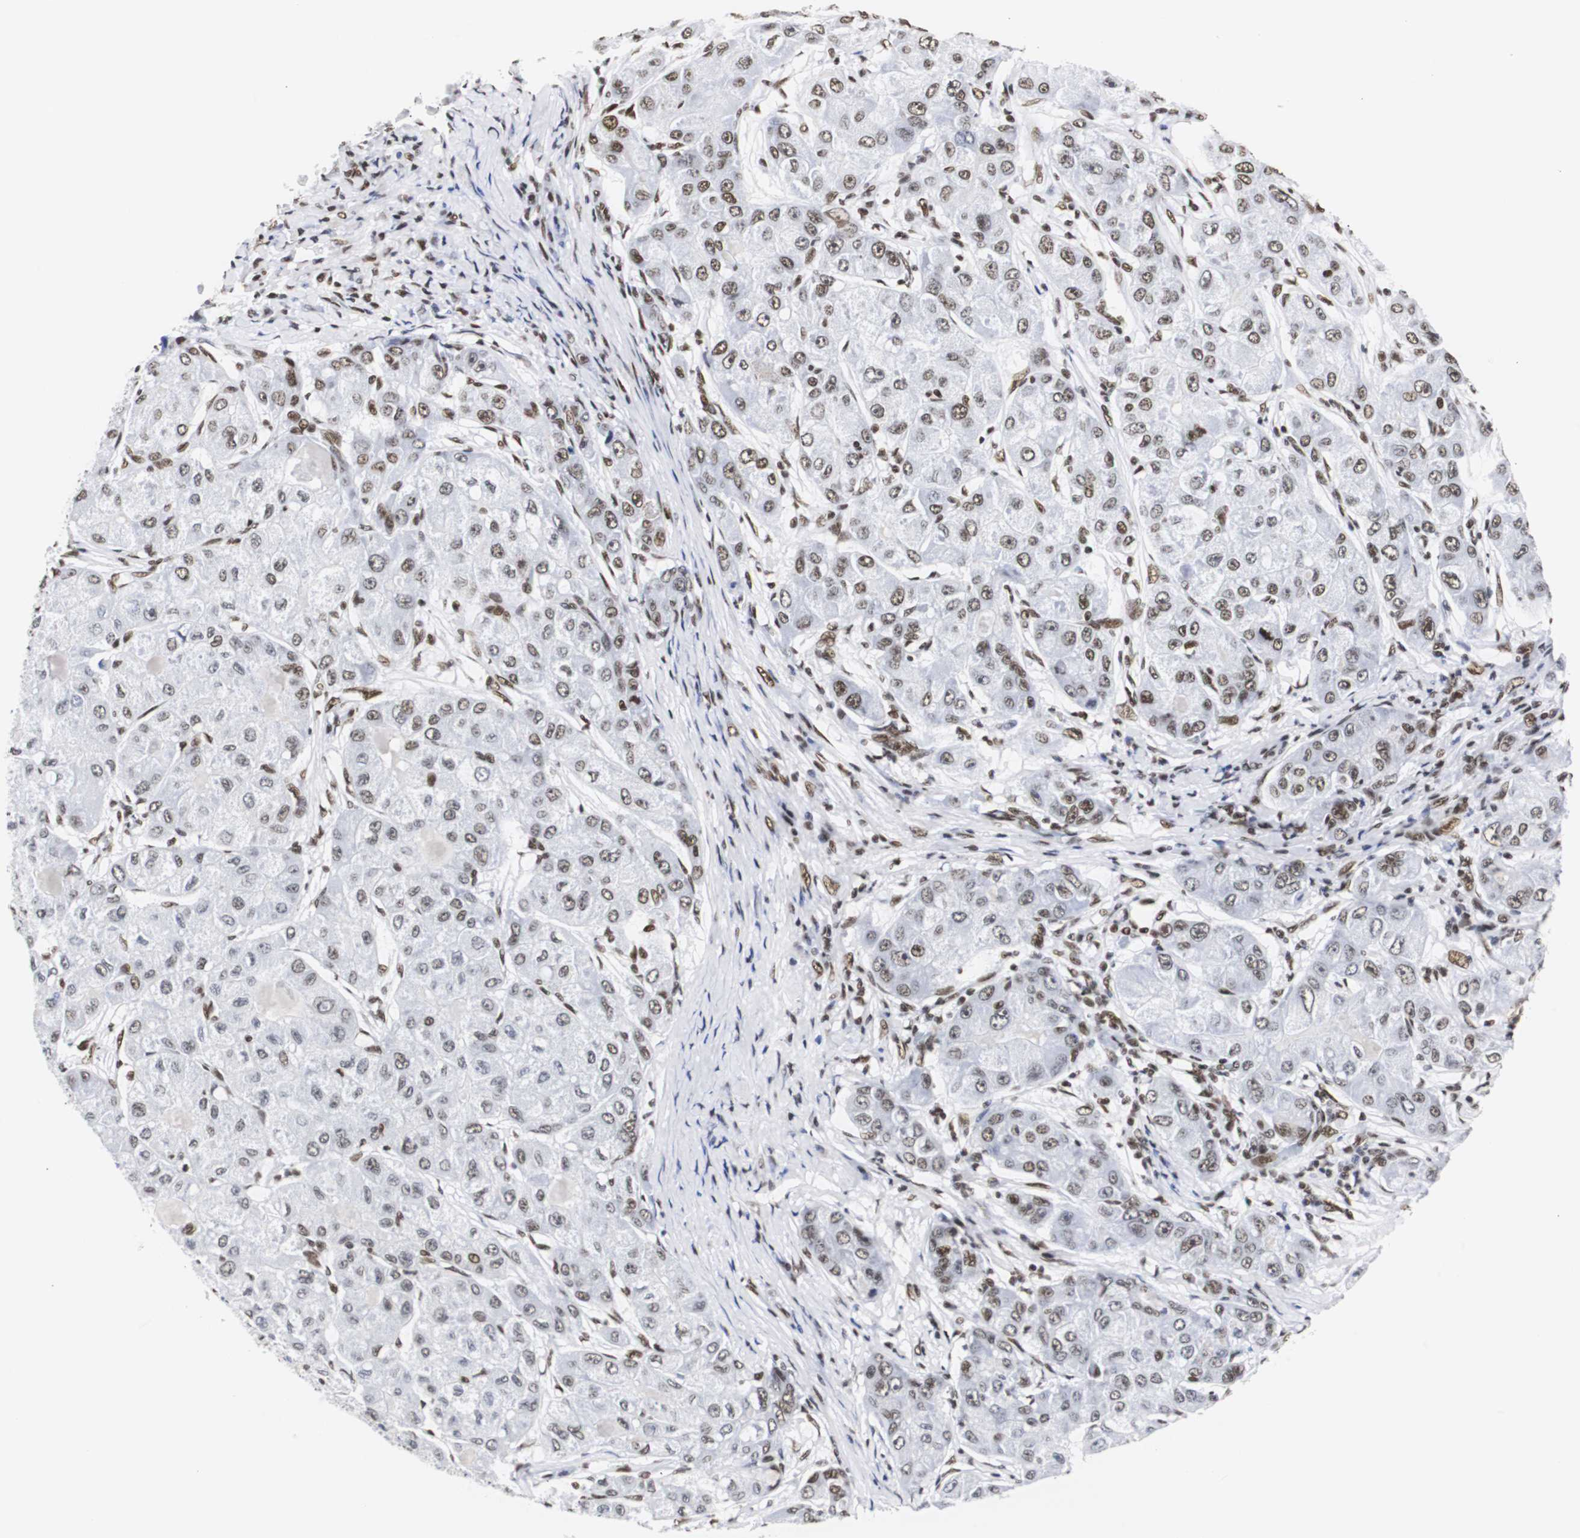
{"staining": {"intensity": "moderate", "quantity": "25%-75%", "location": "nuclear"}, "tissue": "liver cancer", "cell_type": "Tumor cells", "image_type": "cancer", "snomed": [{"axis": "morphology", "description": "Carcinoma, Hepatocellular, NOS"}, {"axis": "topography", "description": "Liver"}], "caption": "Protein positivity by immunohistochemistry (IHC) demonstrates moderate nuclear staining in approximately 25%-75% of tumor cells in liver cancer. (DAB (3,3'-diaminobenzidine) = brown stain, brightfield microscopy at high magnification).", "gene": "HNRNPH2", "patient": {"sex": "male", "age": 80}}